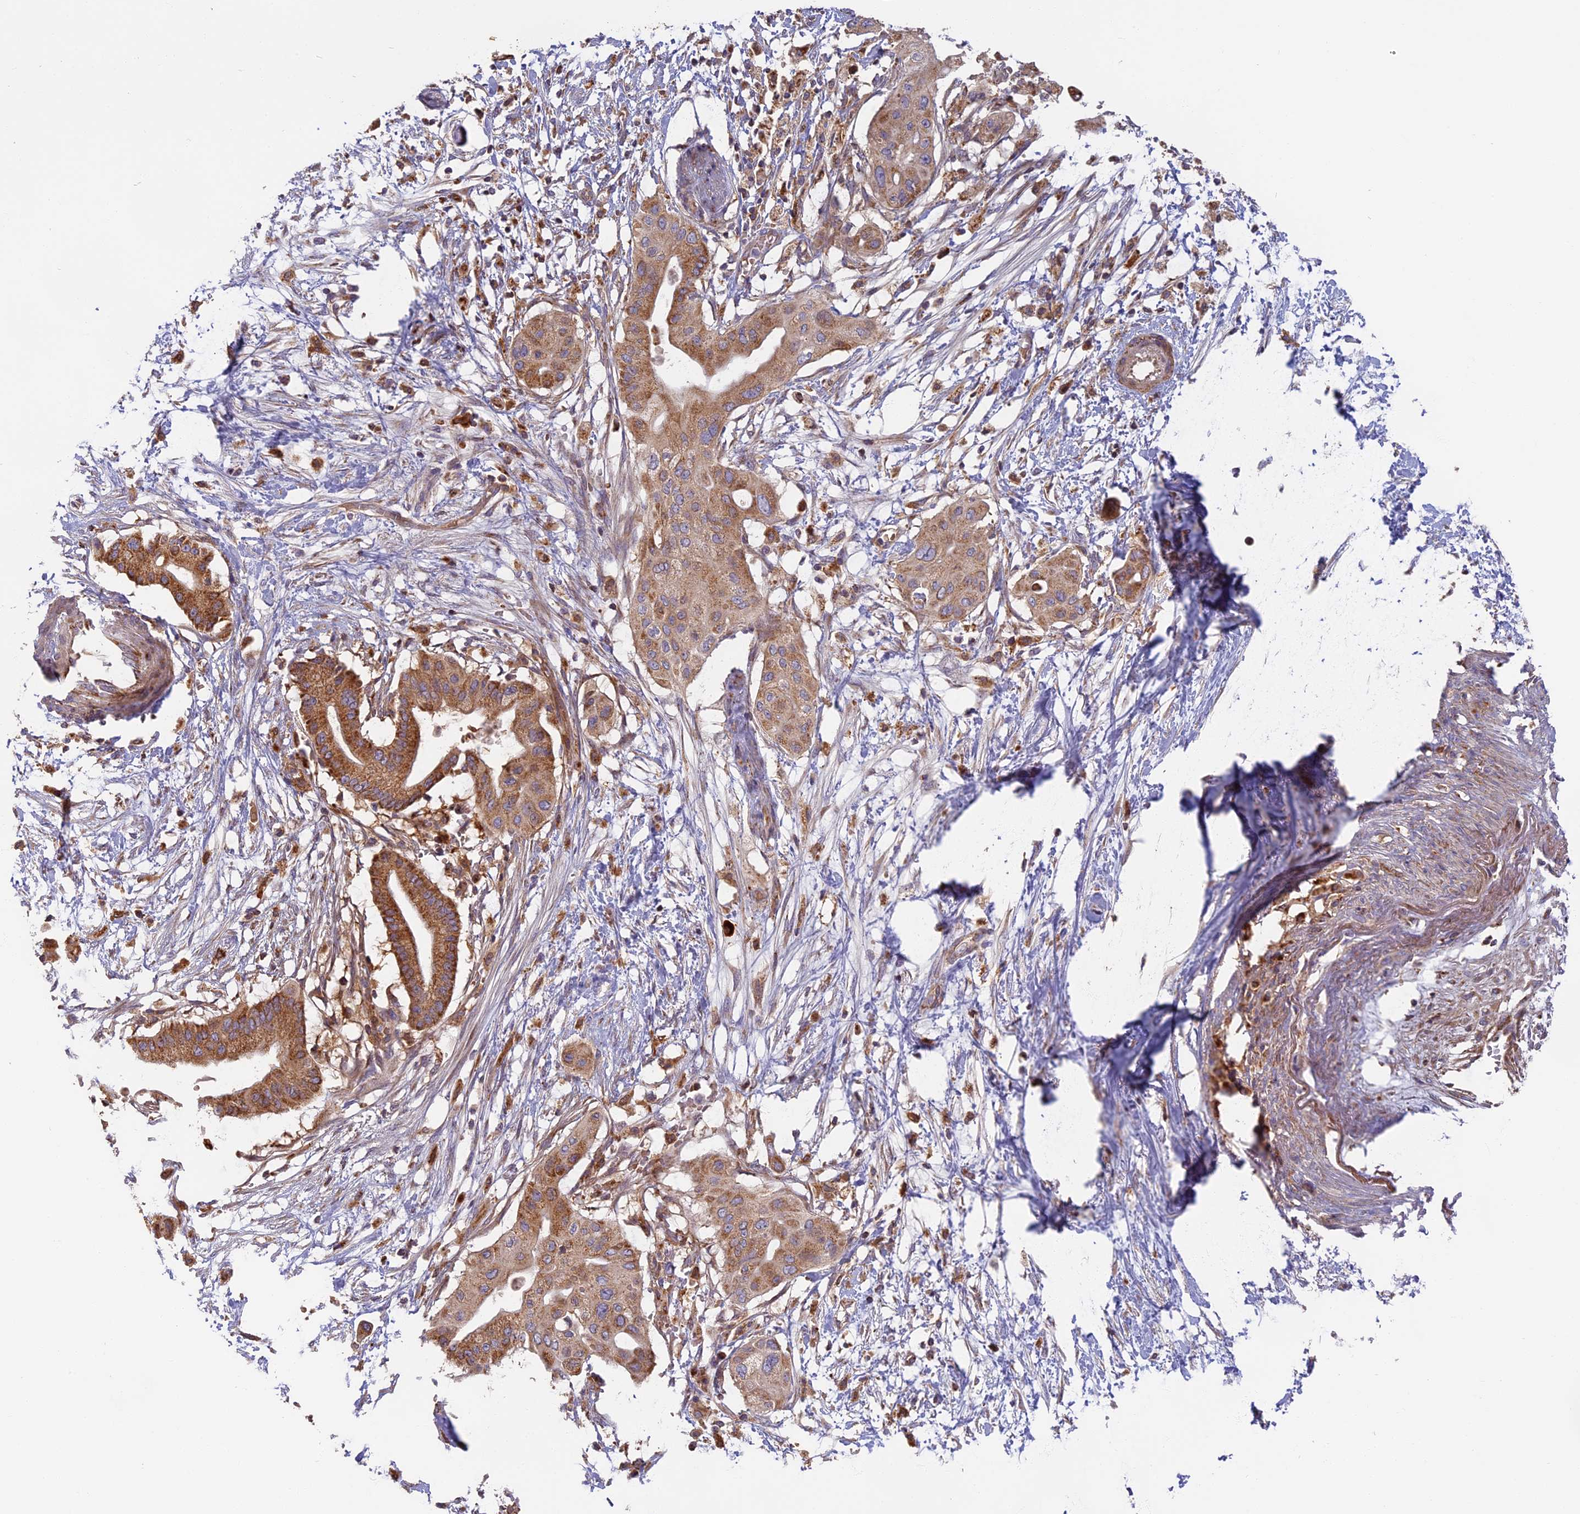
{"staining": {"intensity": "moderate", "quantity": ">75%", "location": "cytoplasmic/membranous"}, "tissue": "pancreatic cancer", "cell_type": "Tumor cells", "image_type": "cancer", "snomed": [{"axis": "morphology", "description": "Adenocarcinoma, NOS"}, {"axis": "topography", "description": "Pancreas"}], "caption": "Tumor cells display moderate cytoplasmic/membranous positivity in approximately >75% of cells in adenocarcinoma (pancreatic).", "gene": "EDAR", "patient": {"sex": "male", "age": 68}}